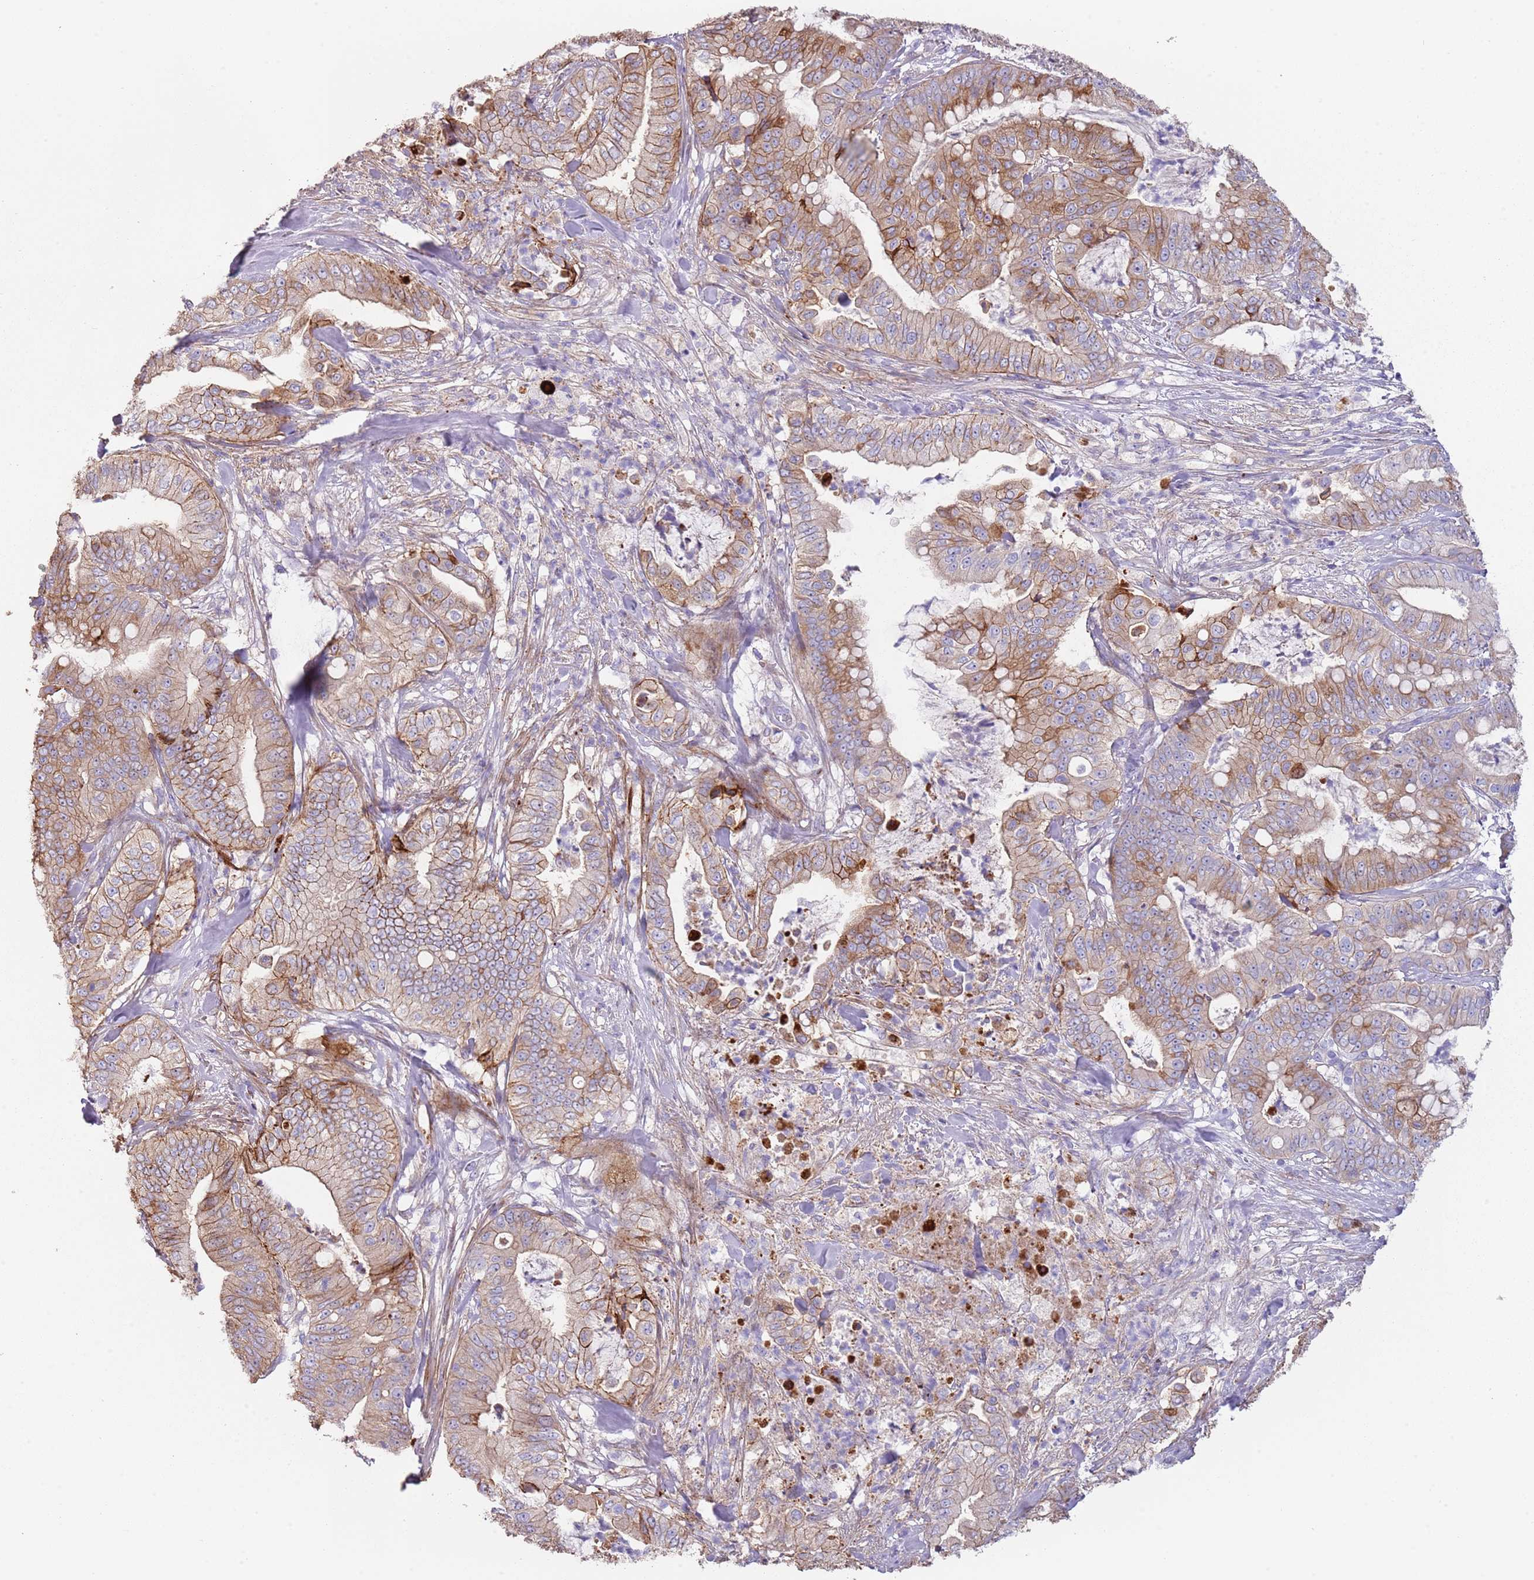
{"staining": {"intensity": "moderate", "quantity": "25%-75%", "location": "cytoplasmic/membranous"}, "tissue": "pancreatic cancer", "cell_type": "Tumor cells", "image_type": "cancer", "snomed": [{"axis": "morphology", "description": "Adenocarcinoma, NOS"}, {"axis": "topography", "description": "Pancreas"}], "caption": "Tumor cells show medium levels of moderate cytoplasmic/membranous staining in about 25%-75% of cells in human pancreatic cancer (adenocarcinoma).", "gene": "NBPF3", "patient": {"sex": "male", "age": 71}}